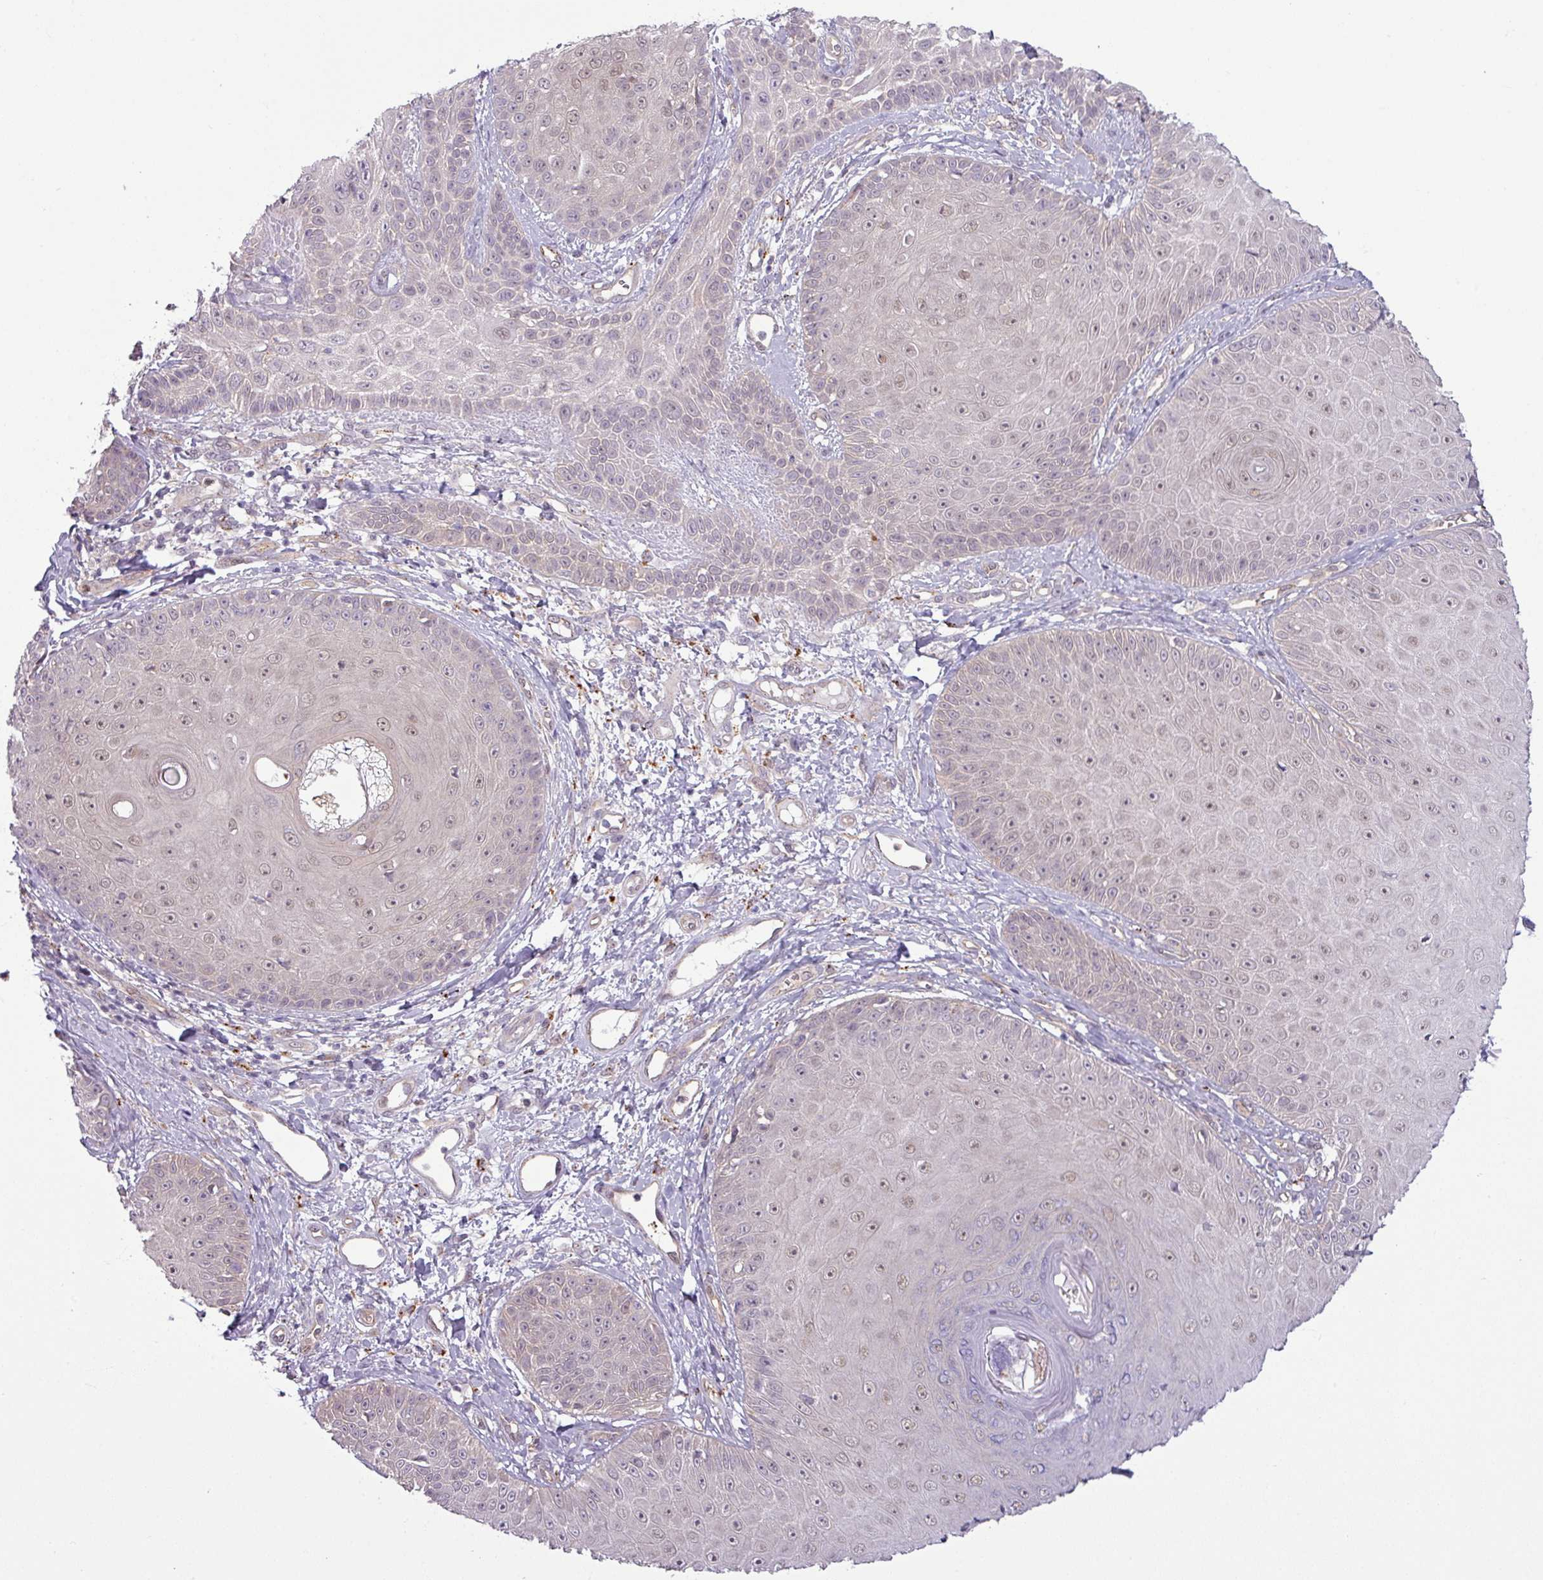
{"staining": {"intensity": "weak", "quantity": ">75%", "location": "nuclear"}, "tissue": "skin cancer", "cell_type": "Tumor cells", "image_type": "cancer", "snomed": [{"axis": "morphology", "description": "Squamous cell carcinoma, NOS"}, {"axis": "topography", "description": "Skin"}], "caption": "A brown stain highlights weak nuclear staining of a protein in skin cancer tumor cells.", "gene": "CCDC144A", "patient": {"sex": "male", "age": 86}}